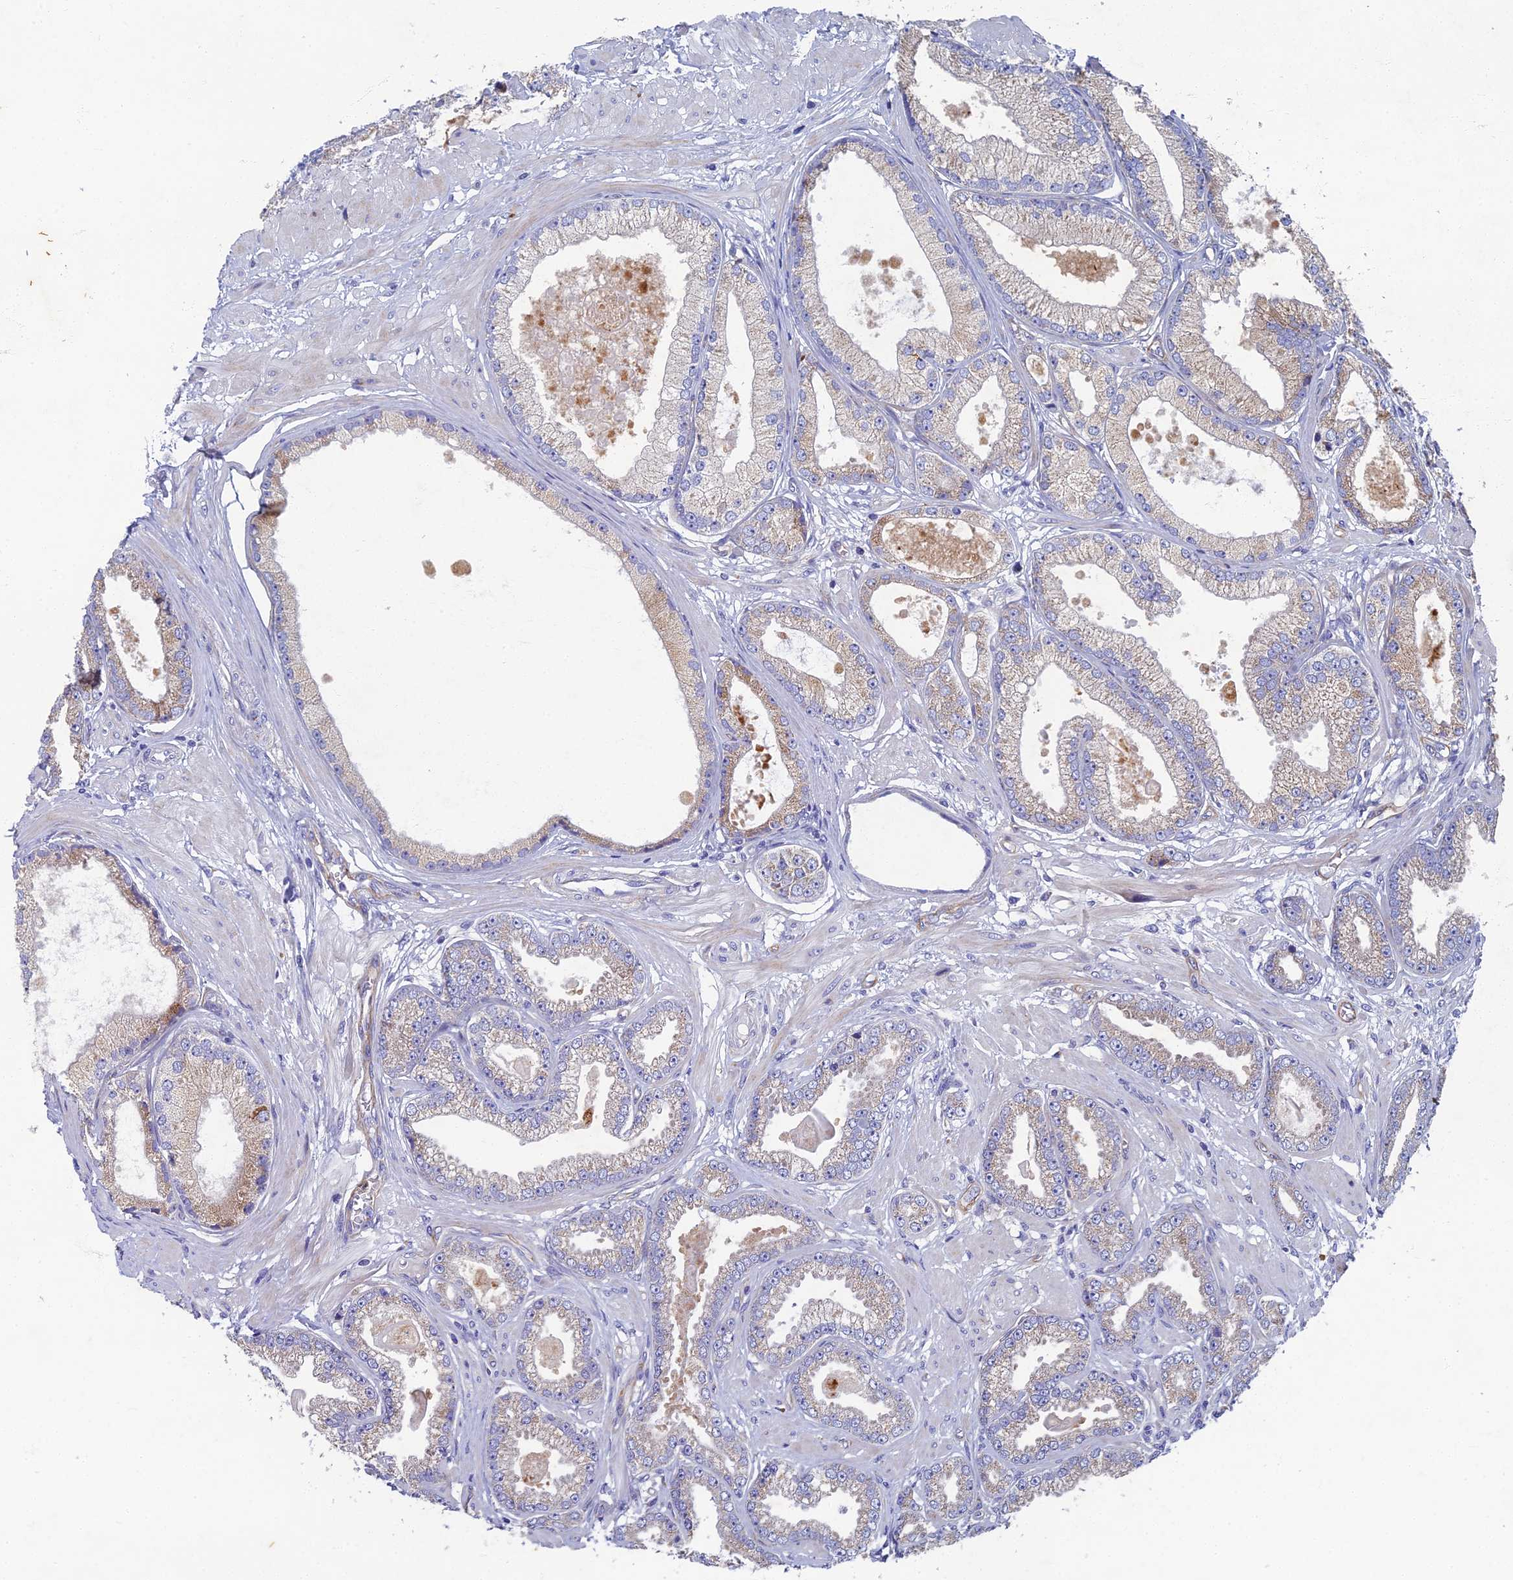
{"staining": {"intensity": "negative", "quantity": "none", "location": "none"}, "tissue": "prostate cancer", "cell_type": "Tumor cells", "image_type": "cancer", "snomed": [{"axis": "morphology", "description": "Adenocarcinoma, Low grade"}, {"axis": "topography", "description": "Prostate"}], "caption": "DAB immunohistochemical staining of human prostate cancer demonstrates no significant expression in tumor cells. (DAB IHC with hematoxylin counter stain).", "gene": "RNASEK", "patient": {"sex": "male", "age": 64}}